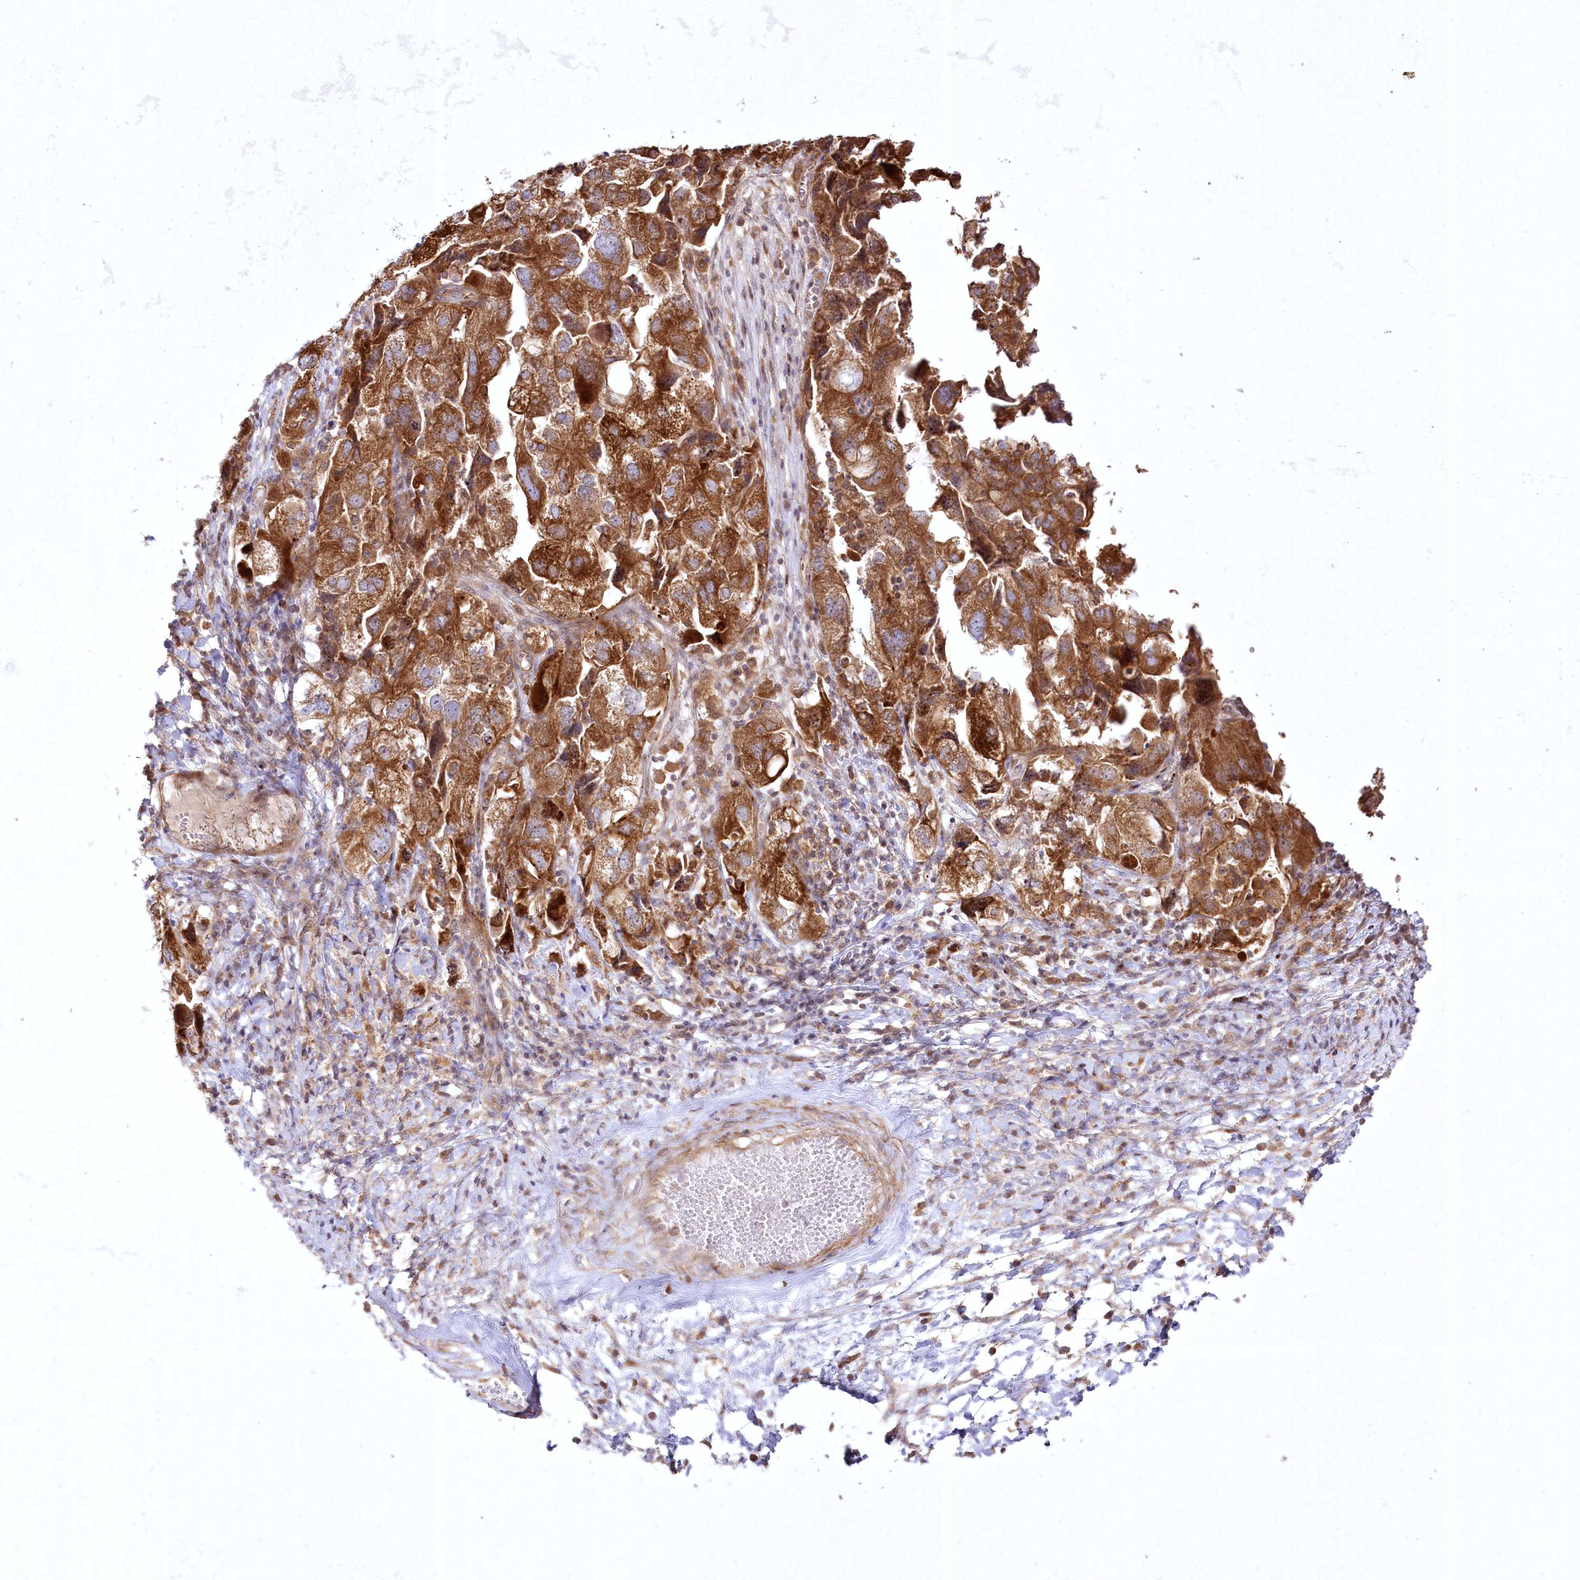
{"staining": {"intensity": "strong", "quantity": ">75%", "location": "cytoplasmic/membranous"}, "tissue": "ovarian cancer", "cell_type": "Tumor cells", "image_type": "cancer", "snomed": [{"axis": "morphology", "description": "Carcinoma, NOS"}, {"axis": "morphology", "description": "Cystadenocarcinoma, serous, NOS"}, {"axis": "topography", "description": "Ovary"}], "caption": "Ovarian cancer stained with a protein marker exhibits strong staining in tumor cells.", "gene": "SH3TC1", "patient": {"sex": "female", "age": 69}}